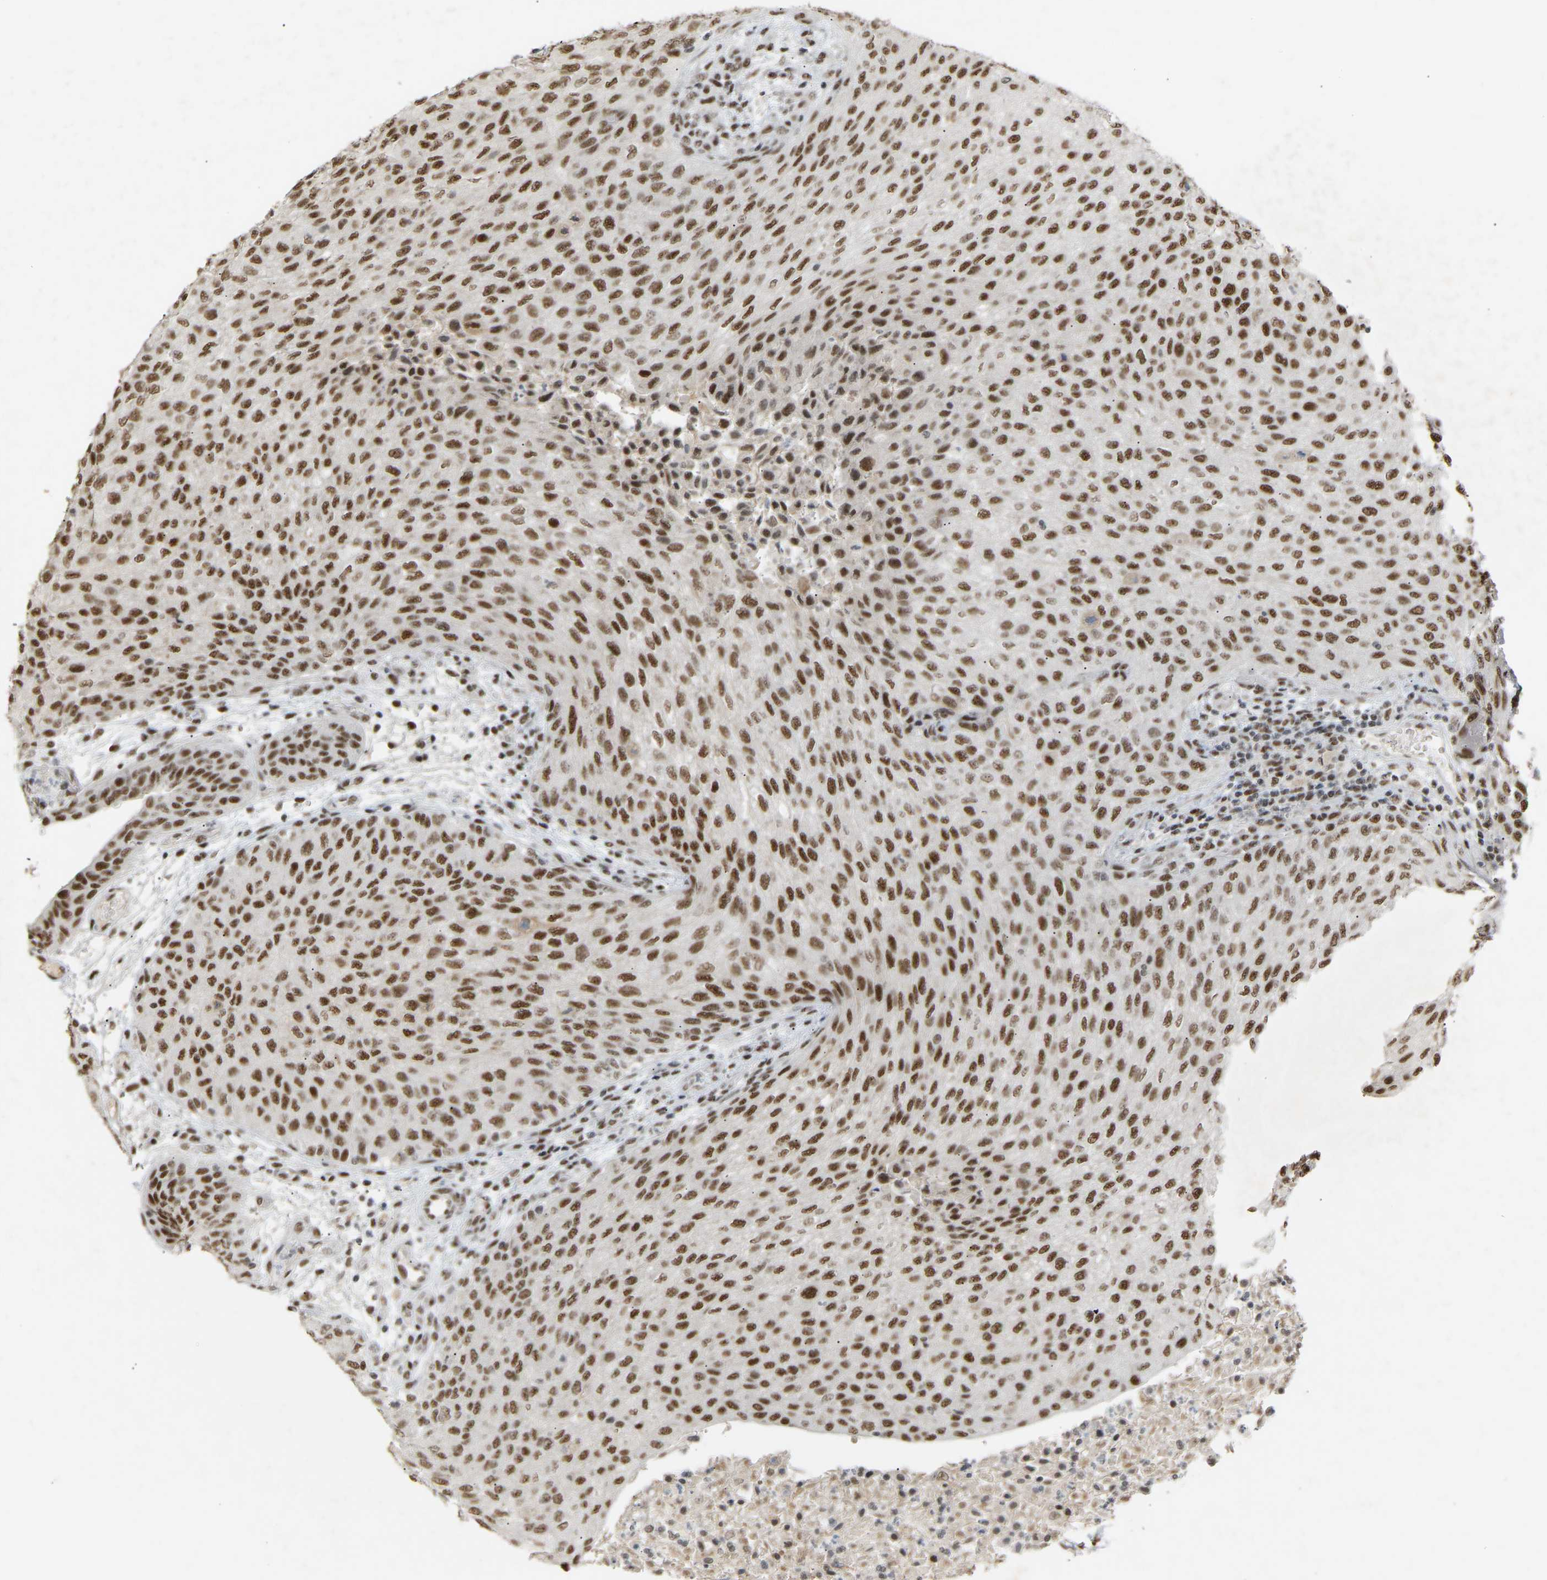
{"staining": {"intensity": "strong", "quantity": ">75%", "location": "nuclear"}, "tissue": "urothelial cancer", "cell_type": "Tumor cells", "image_type": "cancer", "snomed": [{"axis": "morphology", "description": "Urothelial carcinoma, Low grade"}, {"axis": "morphology", "description": "Urothelial carcinoma, High grade"}, {"axis": "topography", "description": "Urinary bladder"}], "caption": "Urothelial cancer stained for a protein demonstrates strong nuclear positivity in tumor cells.", "gene": "NELFB", "patient": {"sex": "male", "age": 35}}